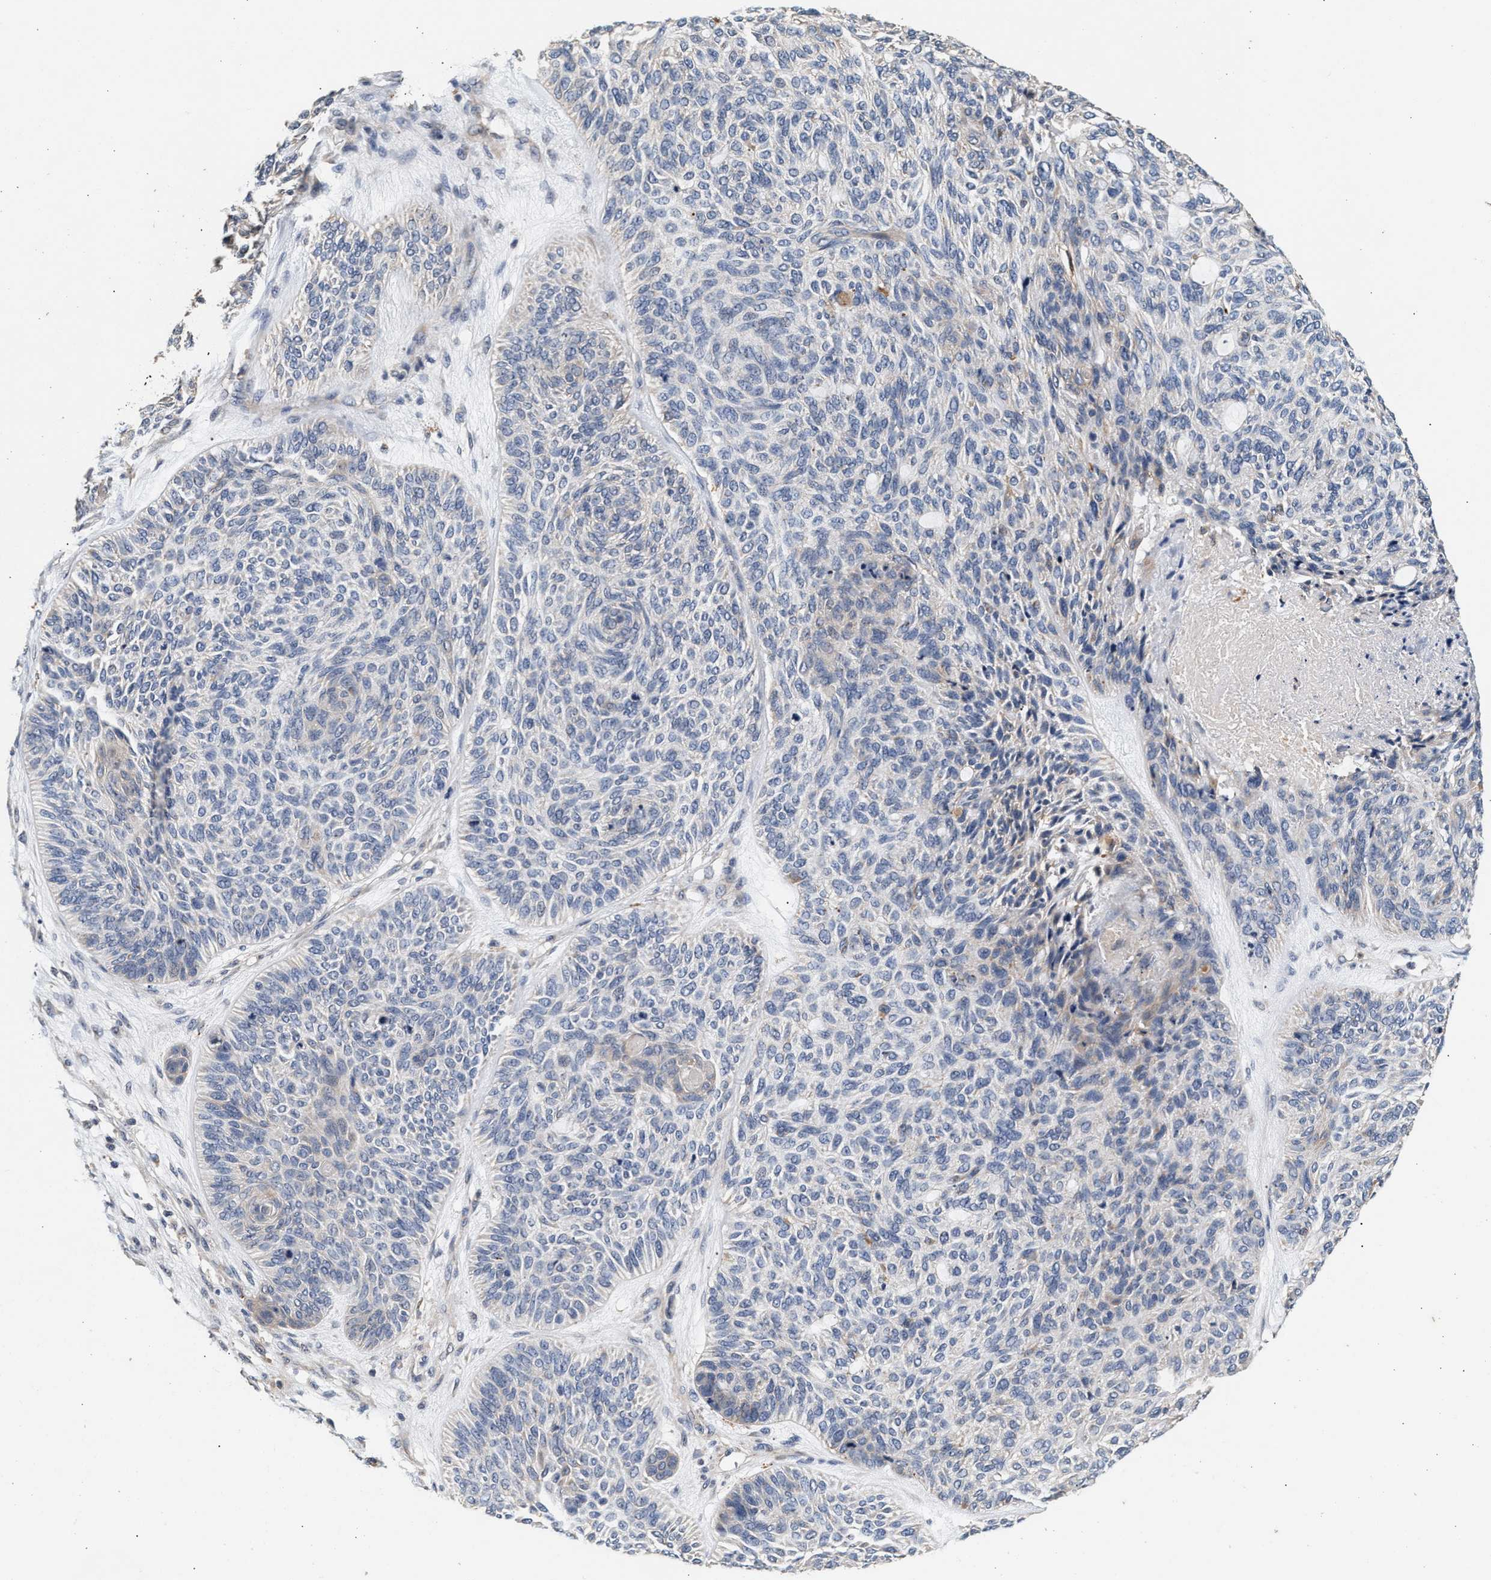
{"staining": {"intensity": "negative", "quantity": "none", "location": "none"}, "tissue": "skin cancer", "cell_type": "Tumor cells", "image_type": "cancer", "snomed": [{"axis": "morphology", "description": "Basal cell carcinoma"}, {"axis": "topography", "description": "Skin"}], "caption": "Immunohistochemical staining of skin cancer exhibits no significant staining in tumor cells. (DAB IHC with hematoxylin counter stain).", "gene": "PTGR3", "patient": {"sex": "male", "age": 55}}